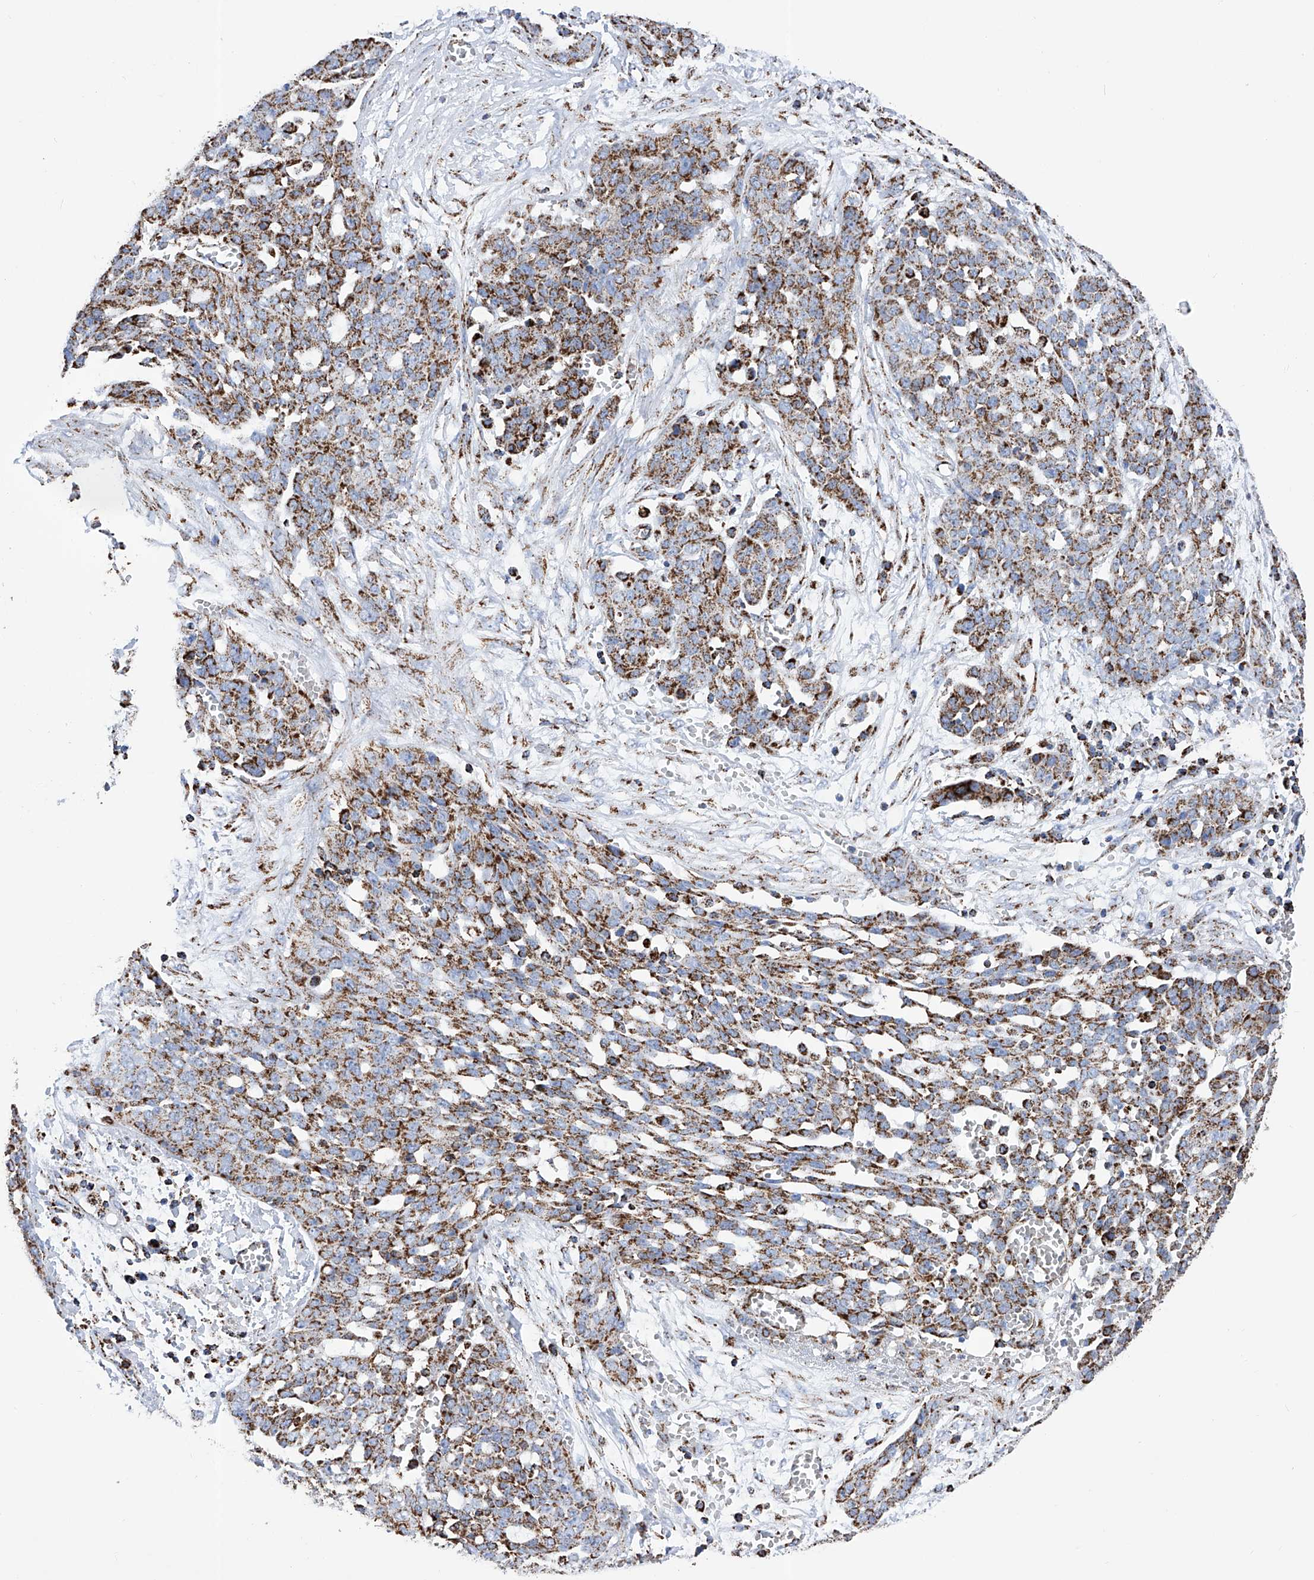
{"staining": {"intensity": "moderate", "quantity": ">75%", "location": "cytoplasmic/membranous"}, "tissue": "ovarian cancer", "cell_type": "Tumor cells", "image_type": "cancer", "snomed": [{"axis": "morphology", "description": "Cystadenocarcinoma, serous, NOS"}, {"axis": "topography", "description": "Soft tissue"}, {"axis": "topography", "description": "Ovary"}], "caption": "DAB immunohistochemical staining of serous cystadenocarcinoma (ovarian) exhibits moderate cytoplasmic/membranous protein expression in about >75% of tumor cells.", "gene": "ATP5PF", "patient": {"sex": "female", "age": 57}}